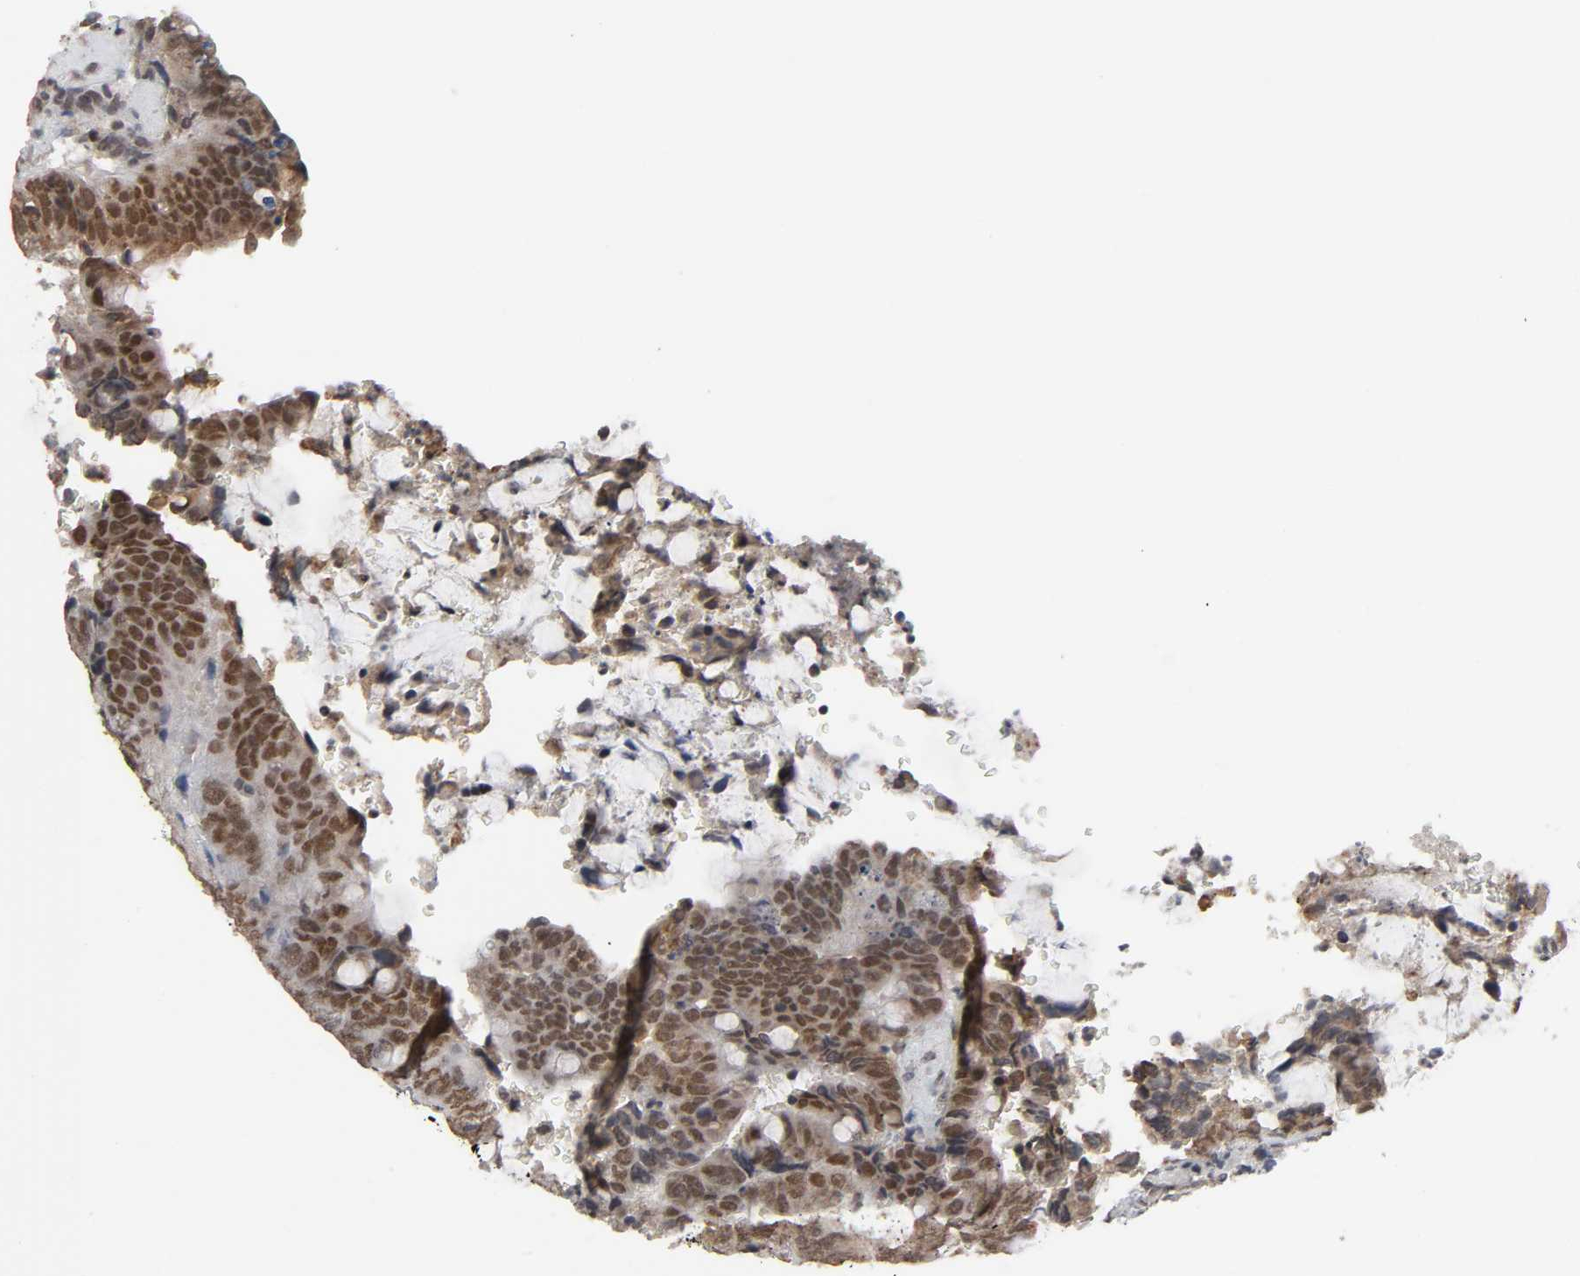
{"staining": {"intensity": "moderate", "quantity": ">75%", "location": "cytoplasmic/membranous,nuclear"}, "tissue": "colorectal cancer", "cell_type": "Tumor cells", "image_type": "cancer", "snomed": [{"axis": "morphology", "description": "Normal tissue, NOS"}, {"axis": "morphology", "description": "Adenocarcinoma, NOS"}, {"axis": "topography", "description": "Rectum"}, {"axis": "topography", "description": "Peripheral nerve tissue"}], "caption": "Protein analysis of colorectal cancer tissue reveals moderate cytoplasmic/membranous and nuclear positivity in approximately >75% of tumor cells.", "gene": "ZNF384", "patient": {"sex": "male", "age": 92}}